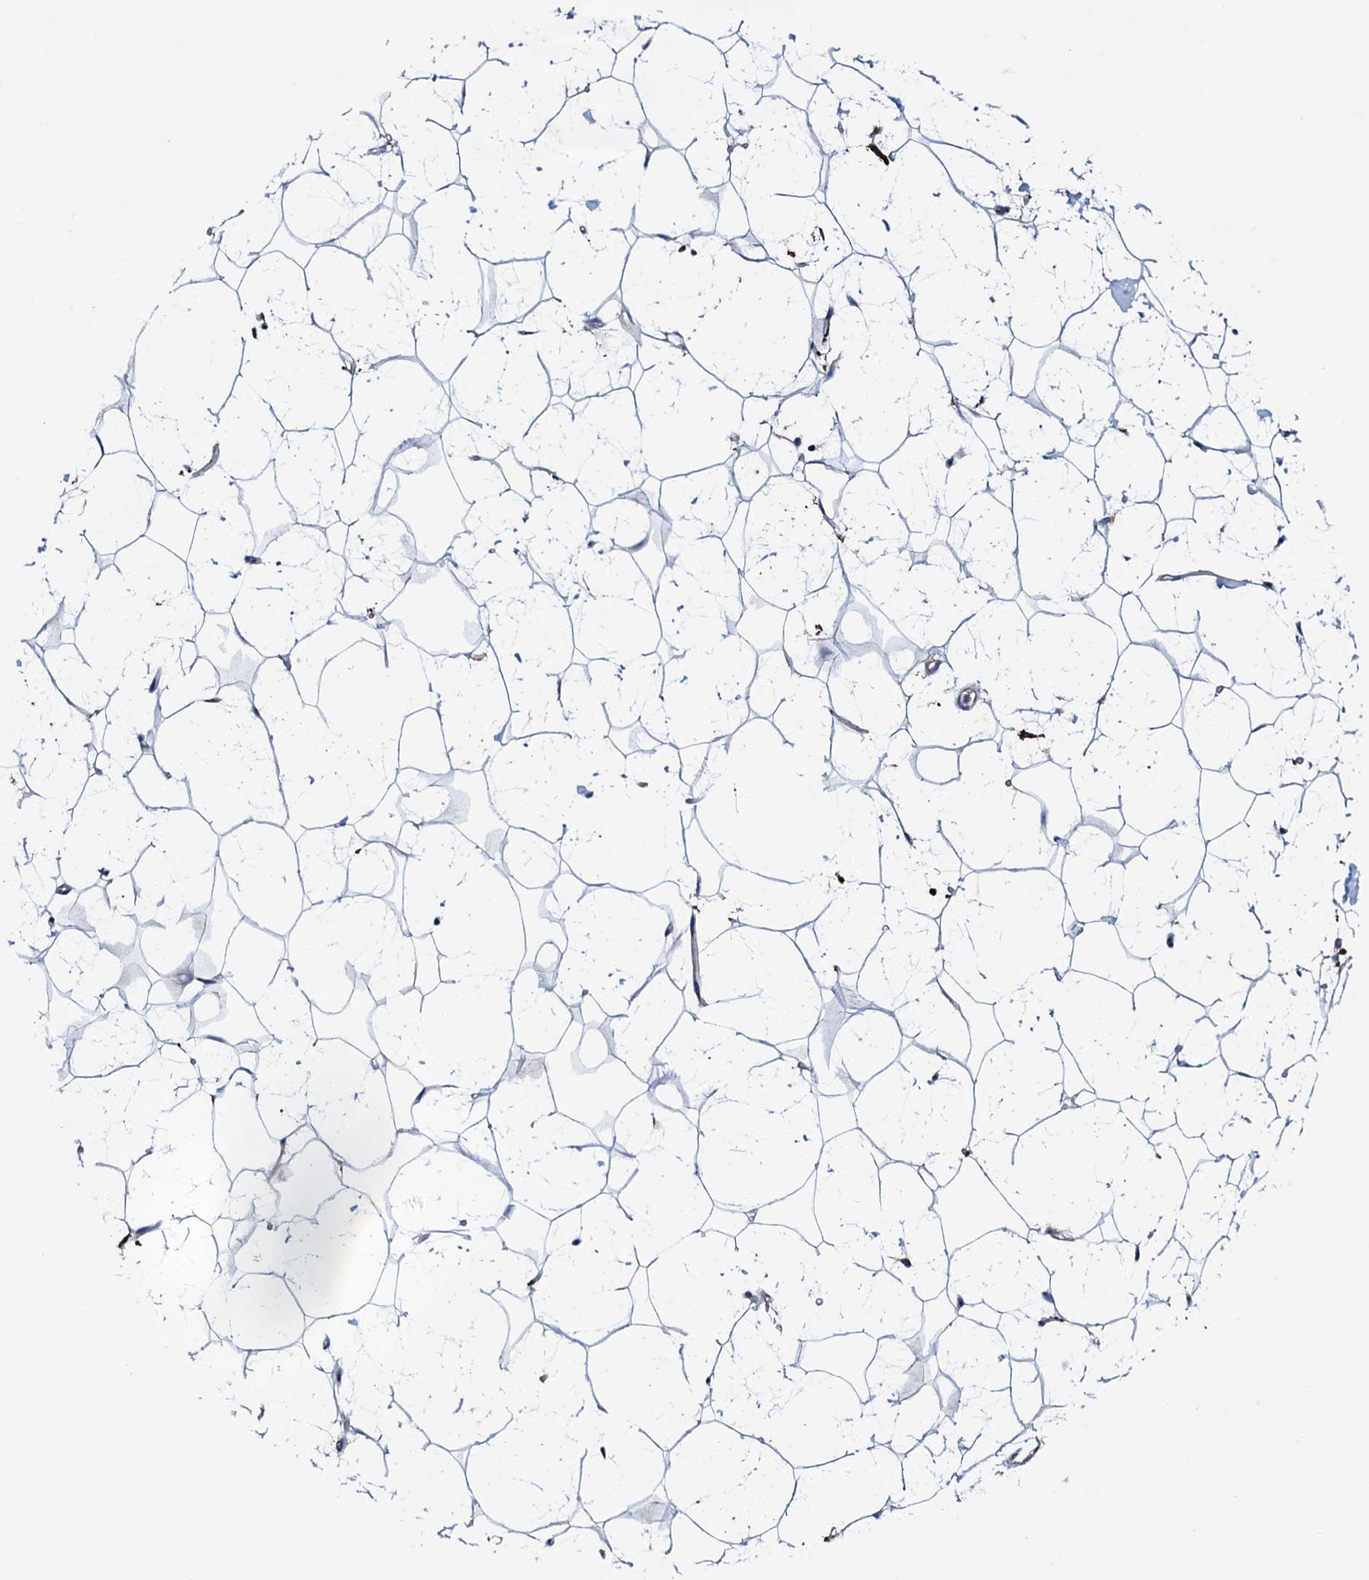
{"staining": {"intensity": "negative", "quantity": "none", "location": "none"}, "tissue": "adipose tissue", "cell_type": "Adipocytes", "image_type": "normal", "snomed": [{"axis": "morphology", "description": "Normal tissue, NOS"}, {"axis": "topography", "description": "Breast"}], "caption": "The photomicrograph shows no staining of adipocytes in normal adipose tissue. Brightfield microscopy of immunohistochemistry stained with DAB (brown) and hematoxylin (blue), captured at high magnification.", "gene": "P2RX4", "patient": {"sex": "female", "age": 26}}